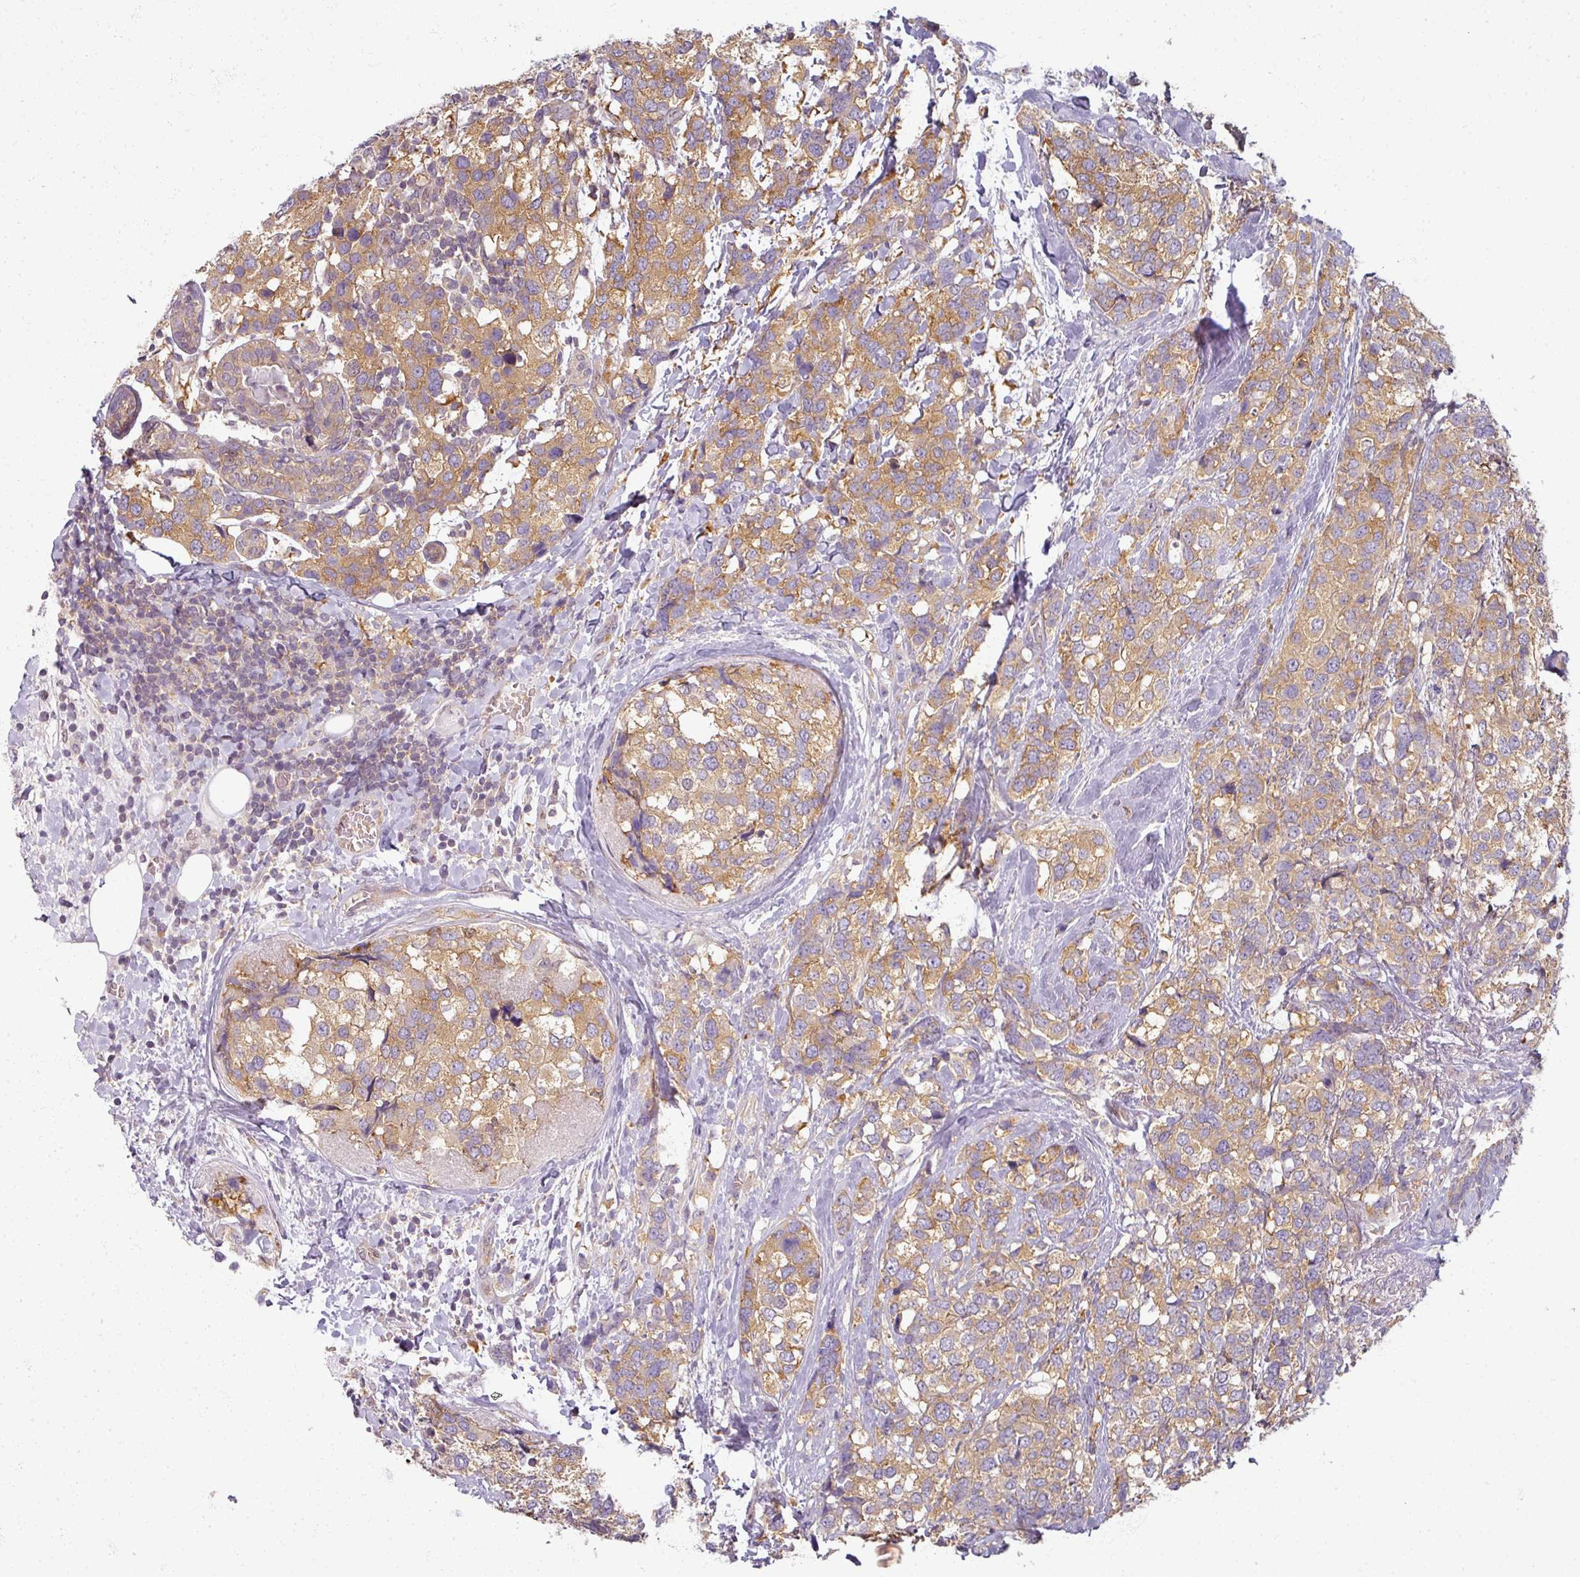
{"staining": {"intensity": "moderate", "quantity": ">75%", "location": "cytoplasmic/membranous"}, "tissue": "breast cancer", "cell_type": "Tumor cells", "image_type": "cancer", "snomed": [{"axis": "morphology", "description": "Lobular carcinoma"}, {"axis": "topography", "description": "Breast"}], "caption": "High-power microscopy captured an immunohistochemistry (IHC) histopathology image of breast lobular carcinoma, revealing moderate cytoplasmic/membranous positivity in about >75% of tumor cells.", "gene": "AGPAT4", "patient": {"sex": "female", "age": 59}}